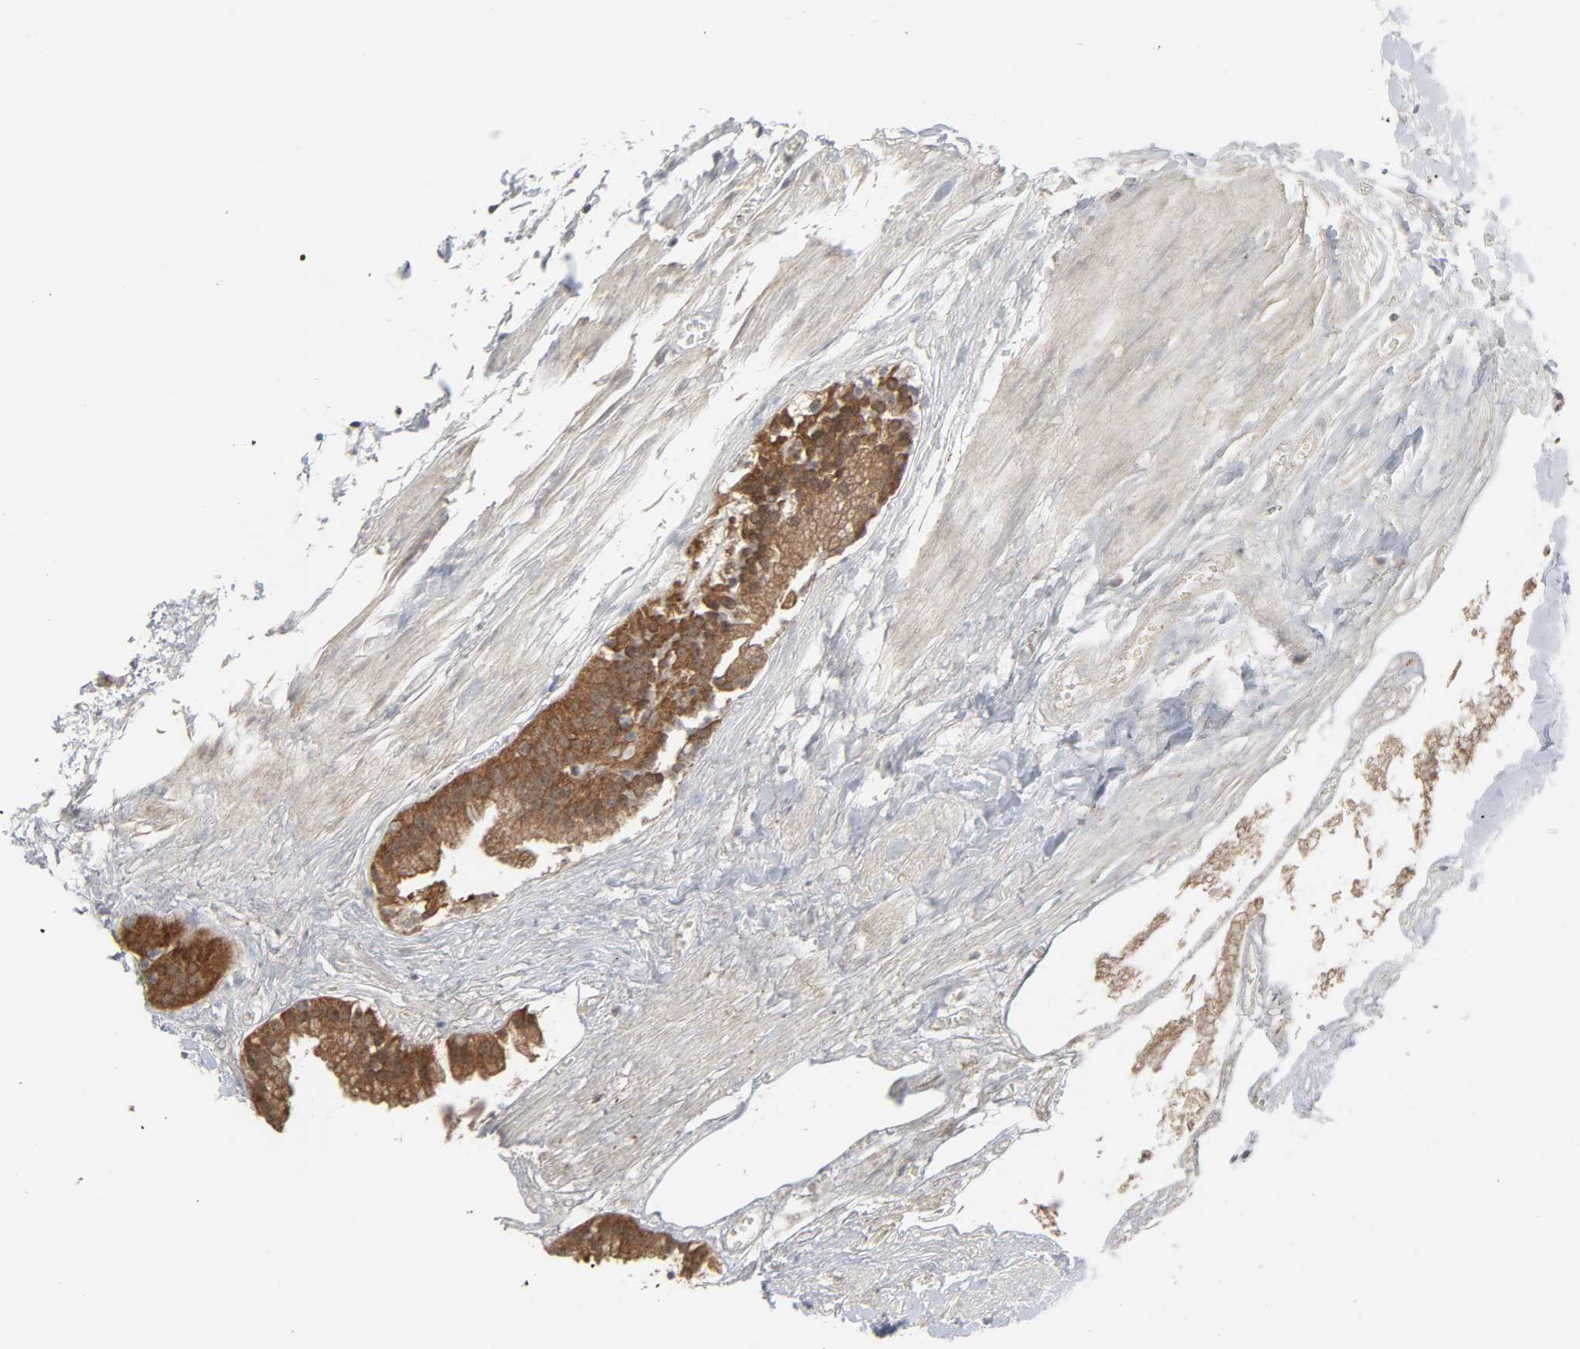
{"staining": {"intensity": "moderate", "quantity": ">75%", "location": "cytoplasmic/membranous,nuclear"}, "tissue": "gallbladder", "cell_type": "Glandular cells", "image_type": "normal", "snomed": [{"axis": "morphology", "description": "Normal tissue, NOS"}, {"axis": "topography", "description": "Gallbladder"}], "caption": "Immunohistochemistry (IHC) of benign human gallbladder shows medium levels of moderate cytoplasmic/membranous,nuclear positivity in approximately >75% of glandular cells. (brown staining indicates protein expression, while blue staining denotes nuclei).", "gene": "GSK3A", "patient": {"sex": "female", "age": 63}}